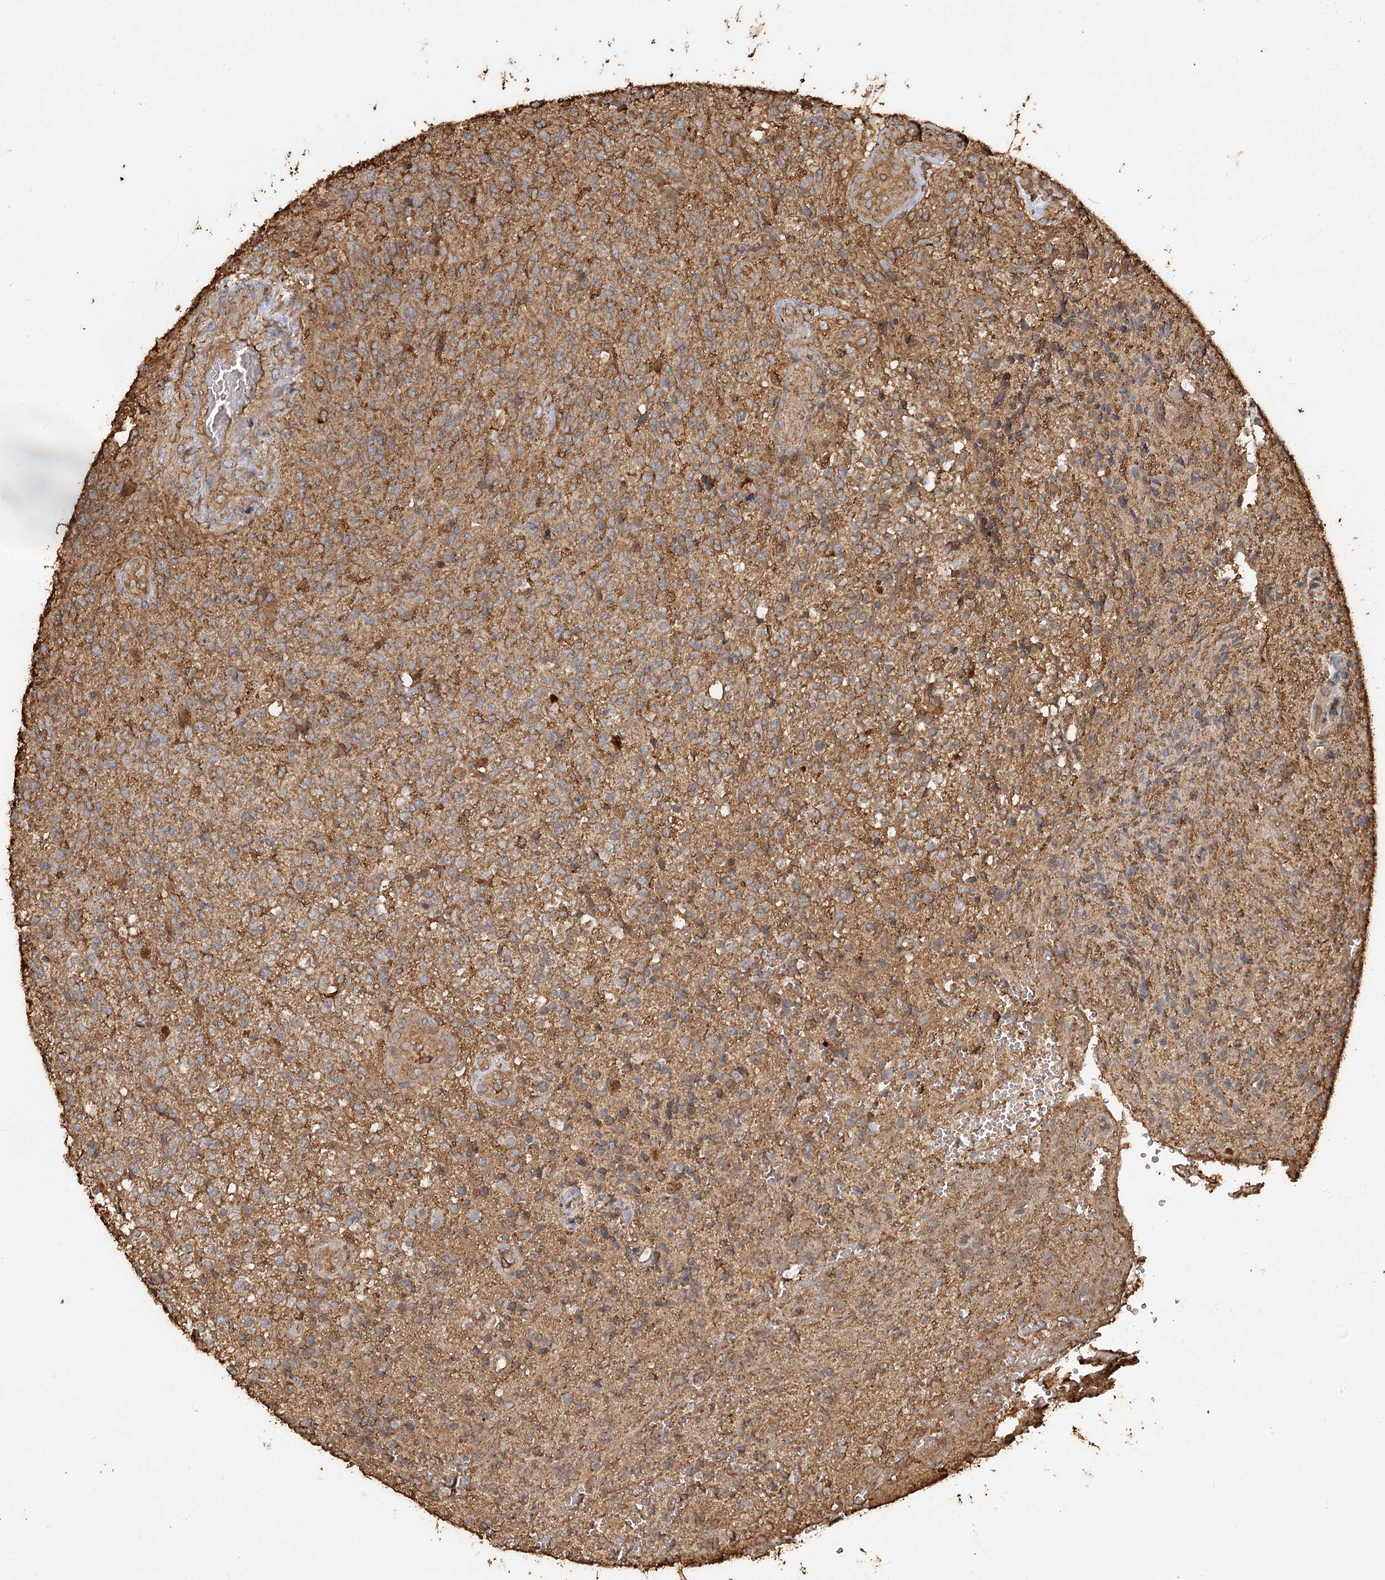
{"staining": {"intensity": "moderate", "quantity": "25%-75%", "location": "cytoplasmic/membranous"}, "tissue": "glioma", "cell_type": "Tumor cells", "image_type": "cancer", "snomed": [{"axis": "morphology", "description": "Glioma, malignant, High grade"}, {"axis": "topography", "description": "Brain"}], "caption": "Immunohistochemistry (IHC) staining of malignant high-grade glioma, which displays medium levels of moderate cytoplasmic/membranous staining in approximately 25%-75% of tumor cells indicating moderate cytoplasmic/membranous protein staining. The staining was performed using DAB (brown) for protein detection and nuclei were counterstained in hematoxylin (blue).", "gene": "PIK3C2A", "patient": {"sex": "male", "age": 56}}